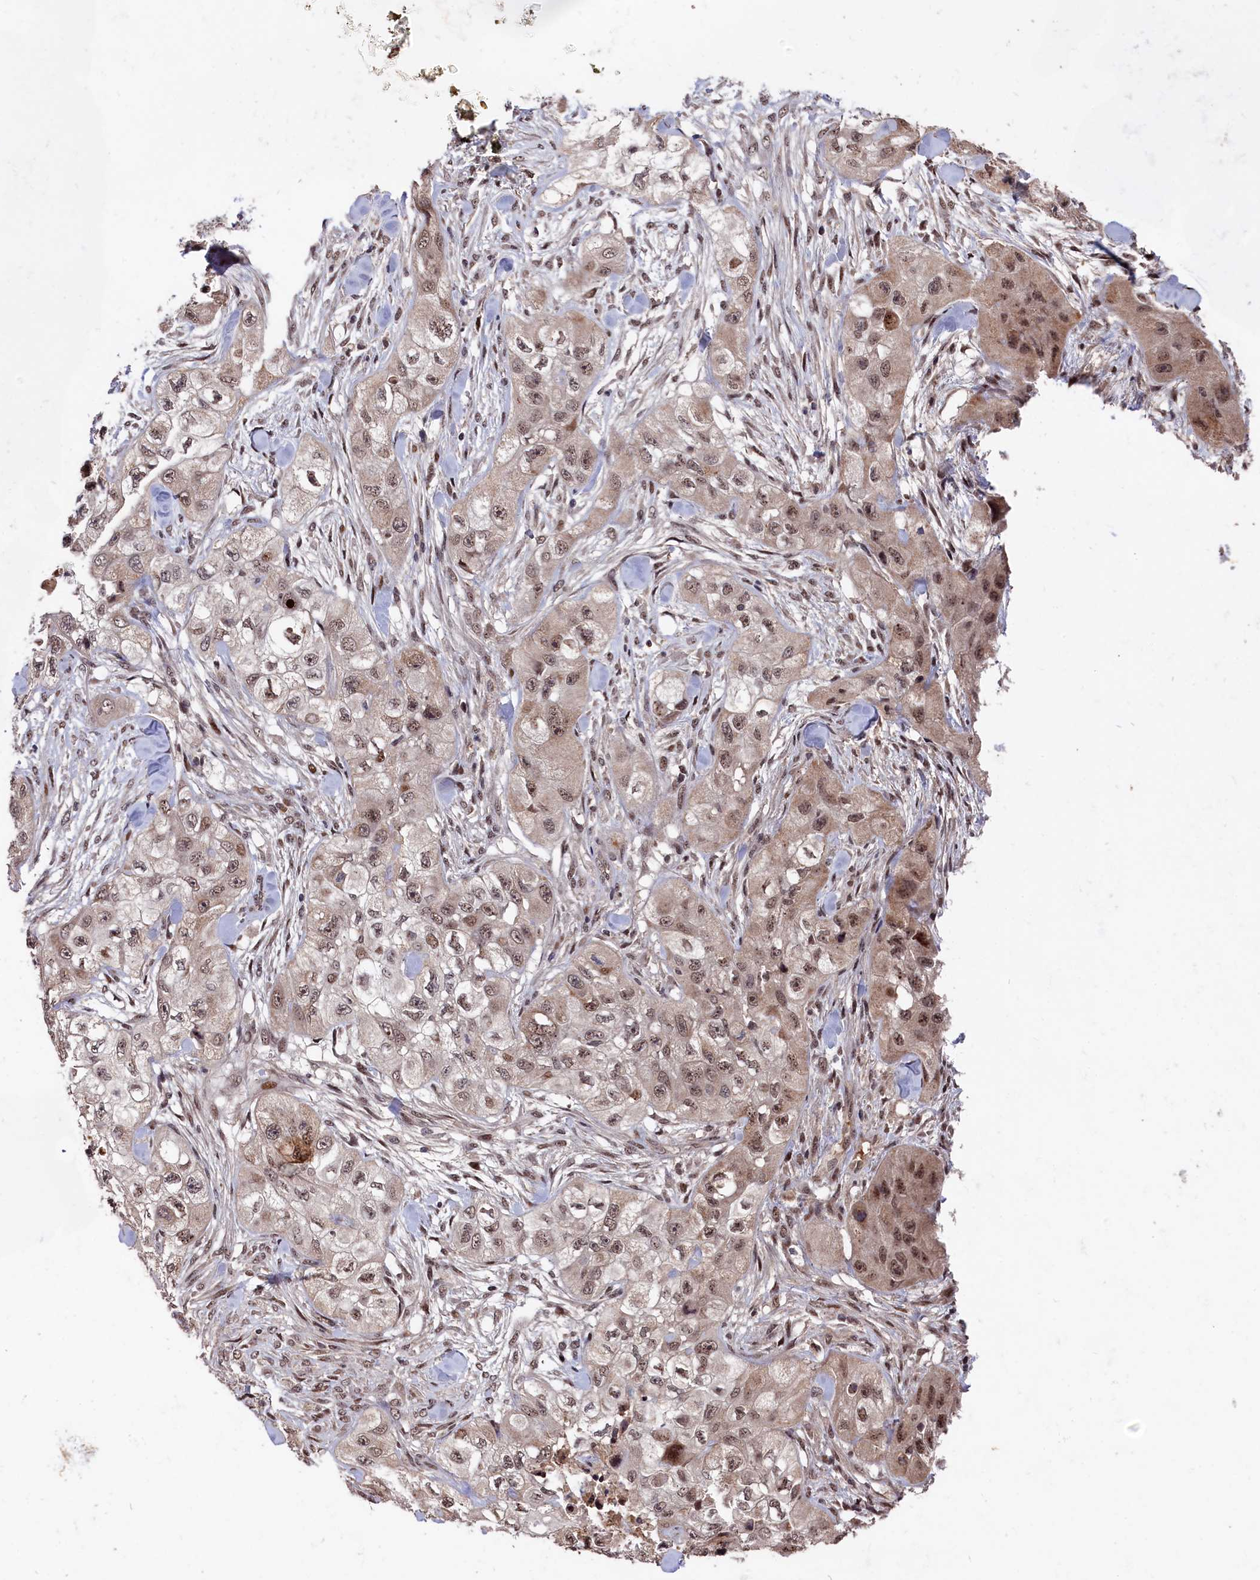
{"staining": {"intensity": "moderate", "quantity": ">75%", "location": "nuclear"}, "tissue": "skin cancer", "cell_type": "Tumor cells", "image_type": "cancer", "snomed": [{"axis": "morphology", "description": "Squamous cell carcinoma, NOS"}, {"axis": "topography", "description": "Skin"}, {"axis": "topography", "description": "Subcutis"}], "caption": "Immunohistochemical staining of human skin squamous cell carcinoma demonstrates medium levels of moderate nuclear protein positivity in approximately >75% of tumor cells. (IHC, brightfield microscopy, high magnification).", "gene": "CLPX", "patient": {"sex": "male", "age": 73}}